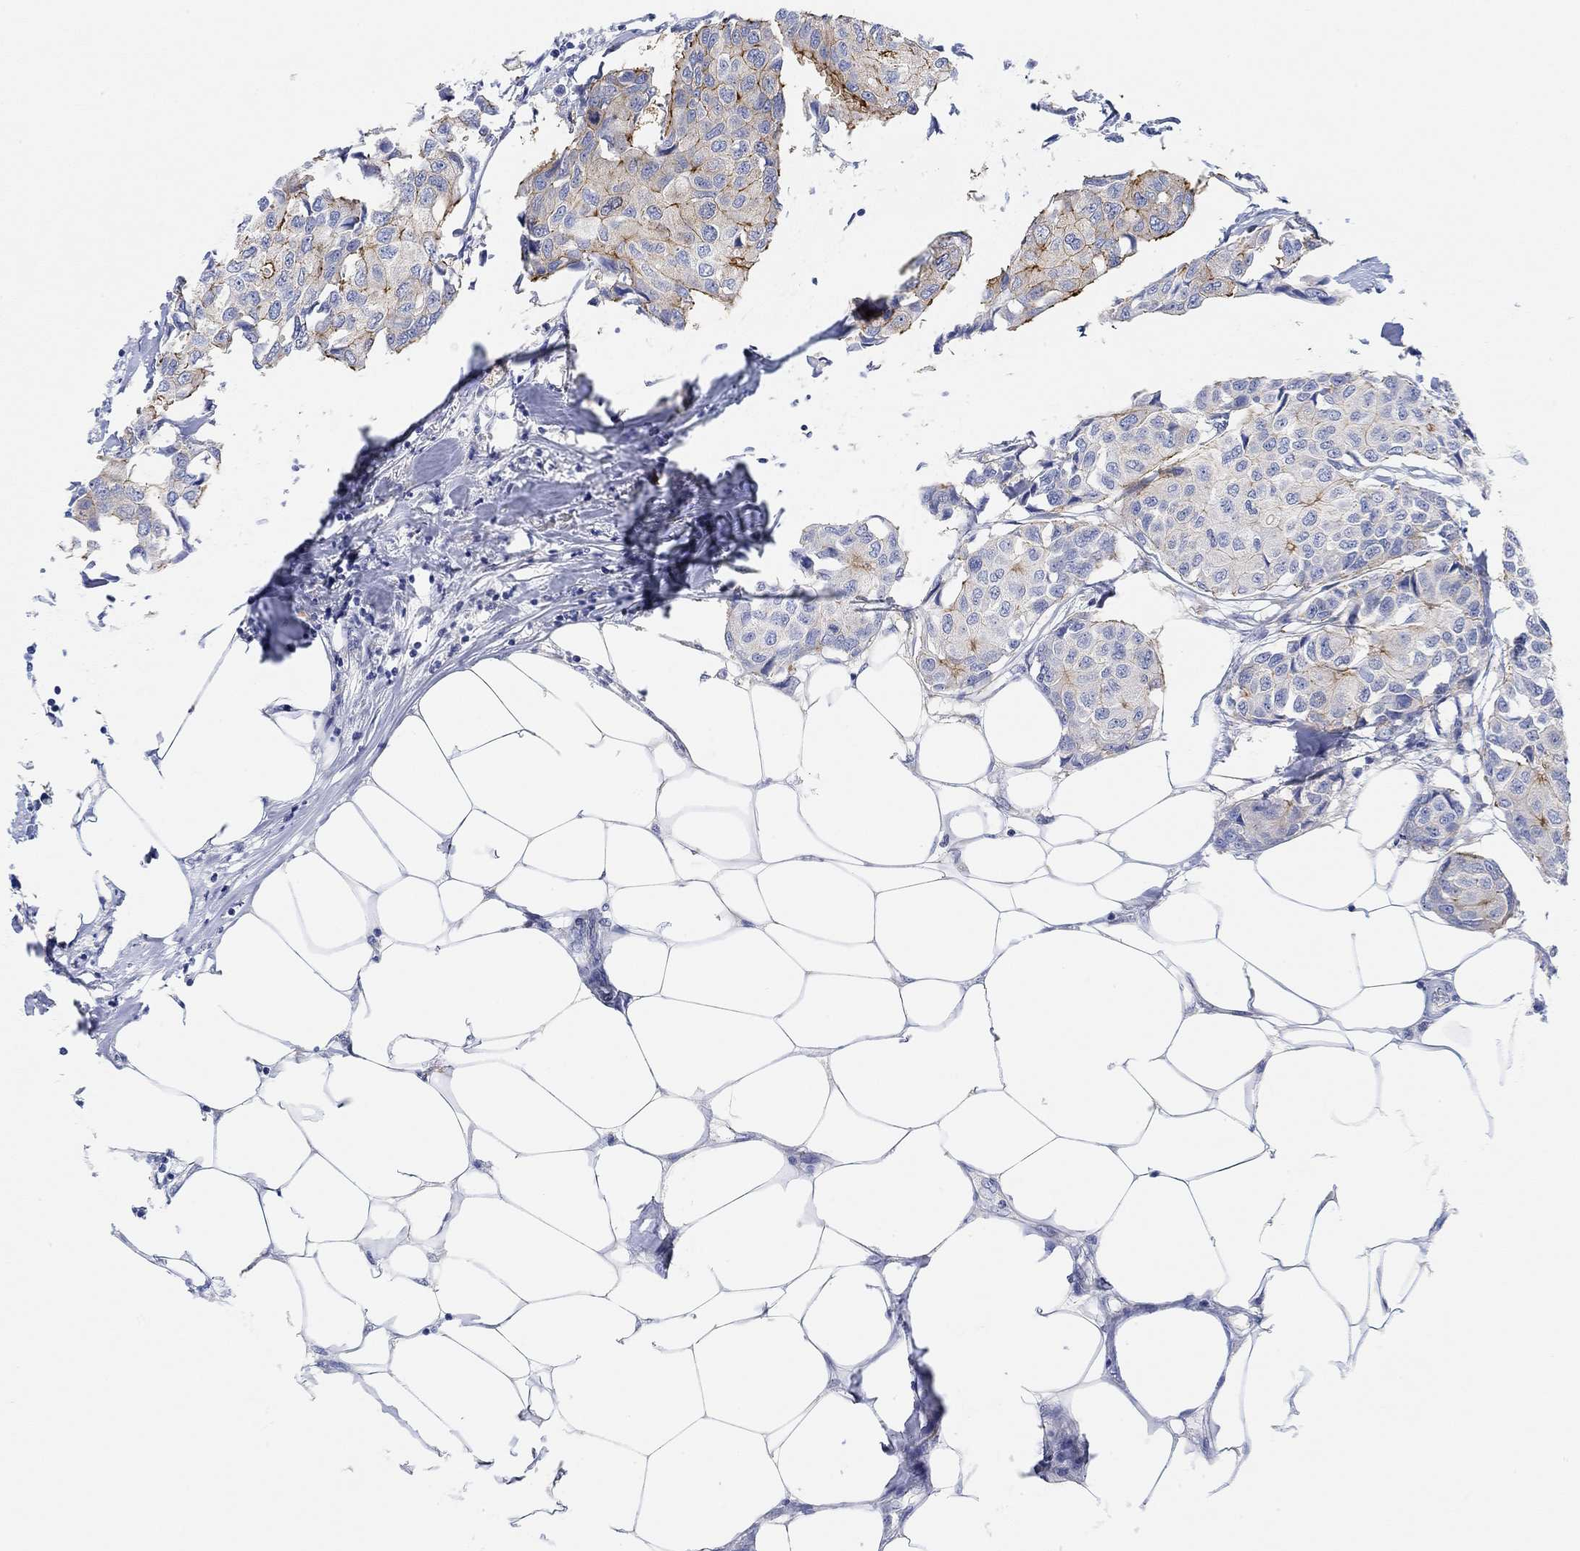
{"staining": {"intensity": "strong", "quantity": "<25%", "location": "cytoplasmic/membranous"}, "tissue": "breast cancer", "cell_type": "Tumor cells", "image_type": "cancer", "snomed": [{"axis": "morphology", "description": "Duct carcinoma"}, {"axis": "topography", "description": "Breast"}], "caption": "Protein staining of breast cancer (invasive ductal carcinoma) tissue reveals strong cytoplasmic/membranous expression in approximately <25% of tumor cells.", "gene": "RGS1", "patient": {"sex": "female", "age": 80}}